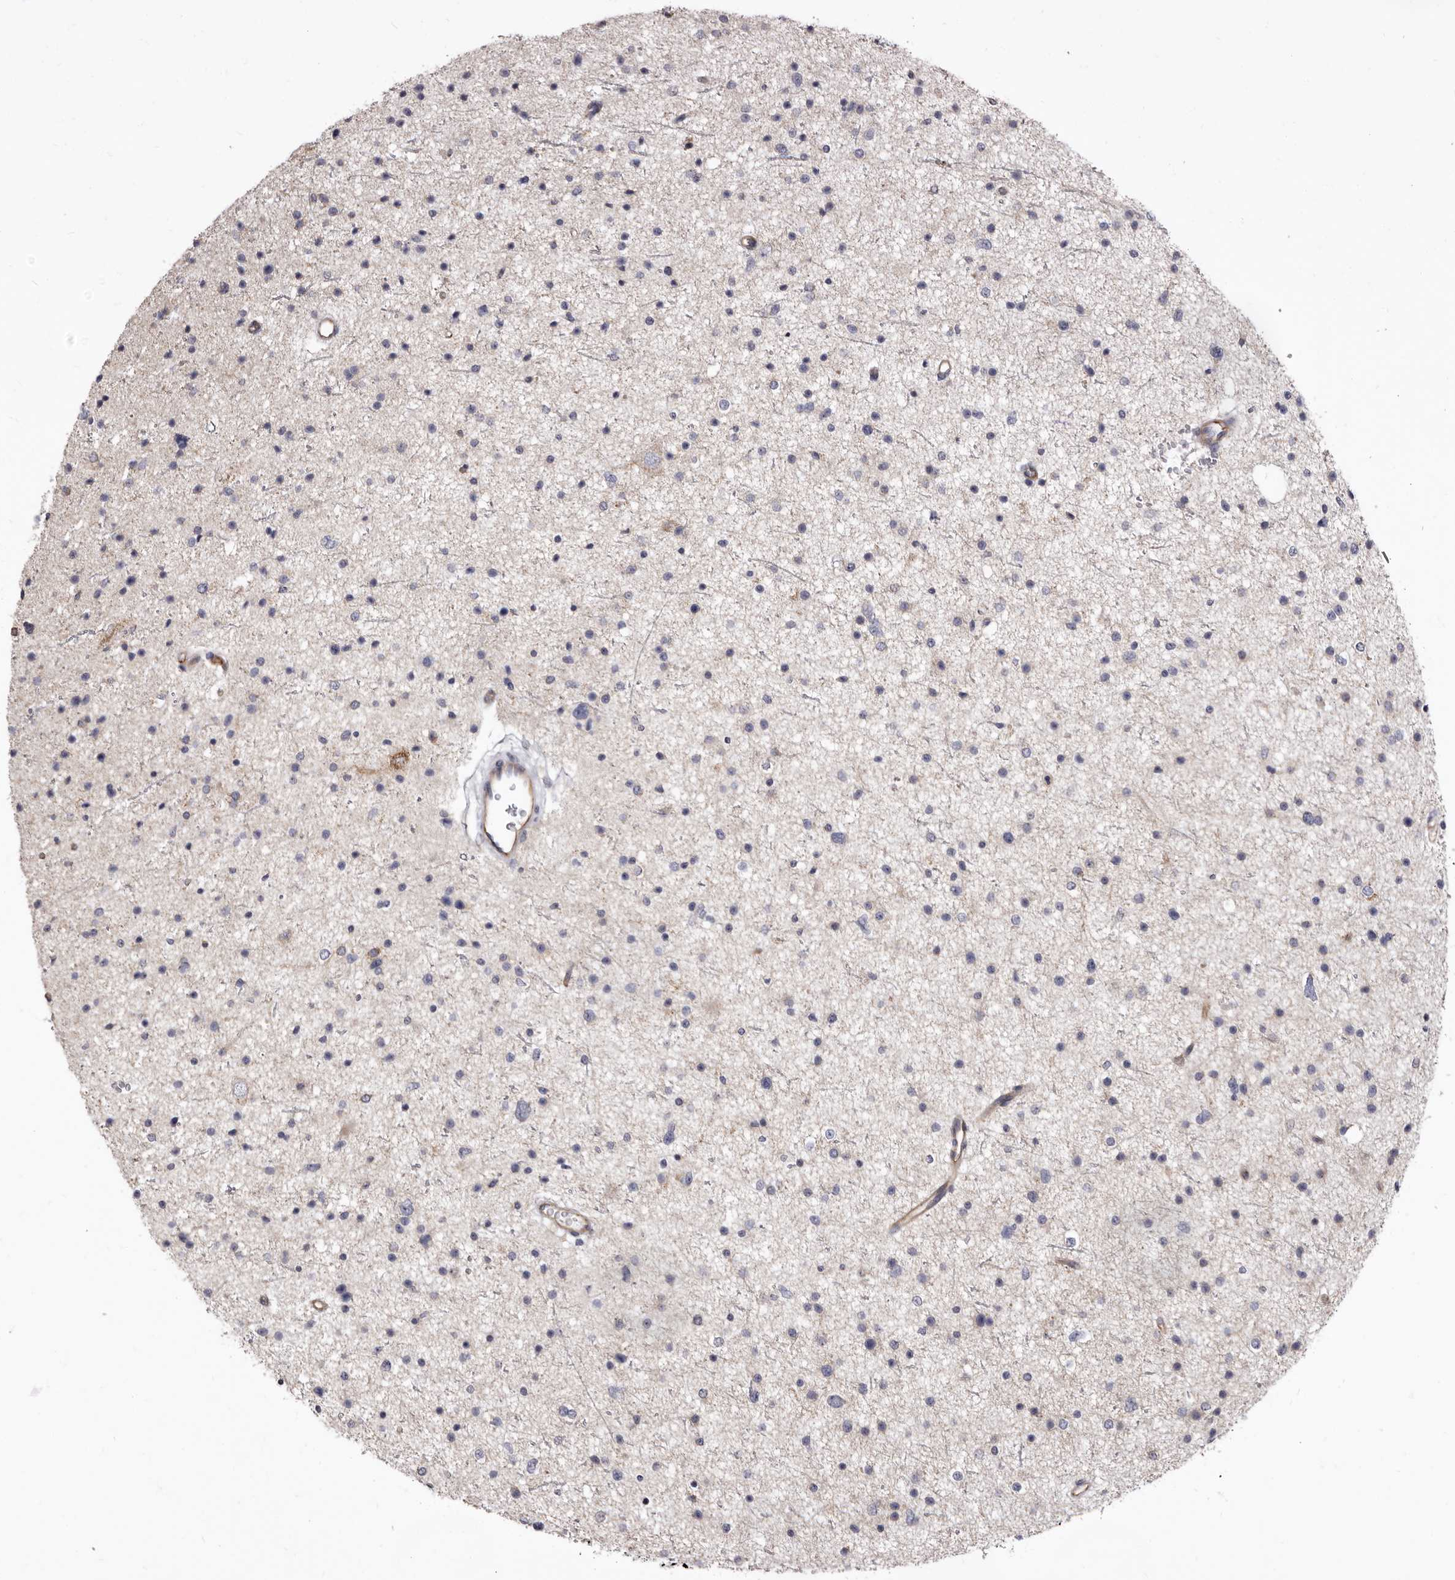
{"staining": {"intensity": "negative", "quantity": "none", "location": "none"}, "tissue": "glioma", "cell_type": "Tumor cells", "image_type": "cancer", "snomed": [{"axis": "morphology", "description": "Glioma, malignant, Low grade"}, {"axis": "topography", "description": "Brain"}], "caption": "Immunohistochemical staining of glioma reveals no significant staining in tumor cells. (DAB immunohistochemistry (IHC) visualized using brightfield microscopy, high magnification).", "gene": "FMO2", "patient": {"sex": "female", "age": 37}}